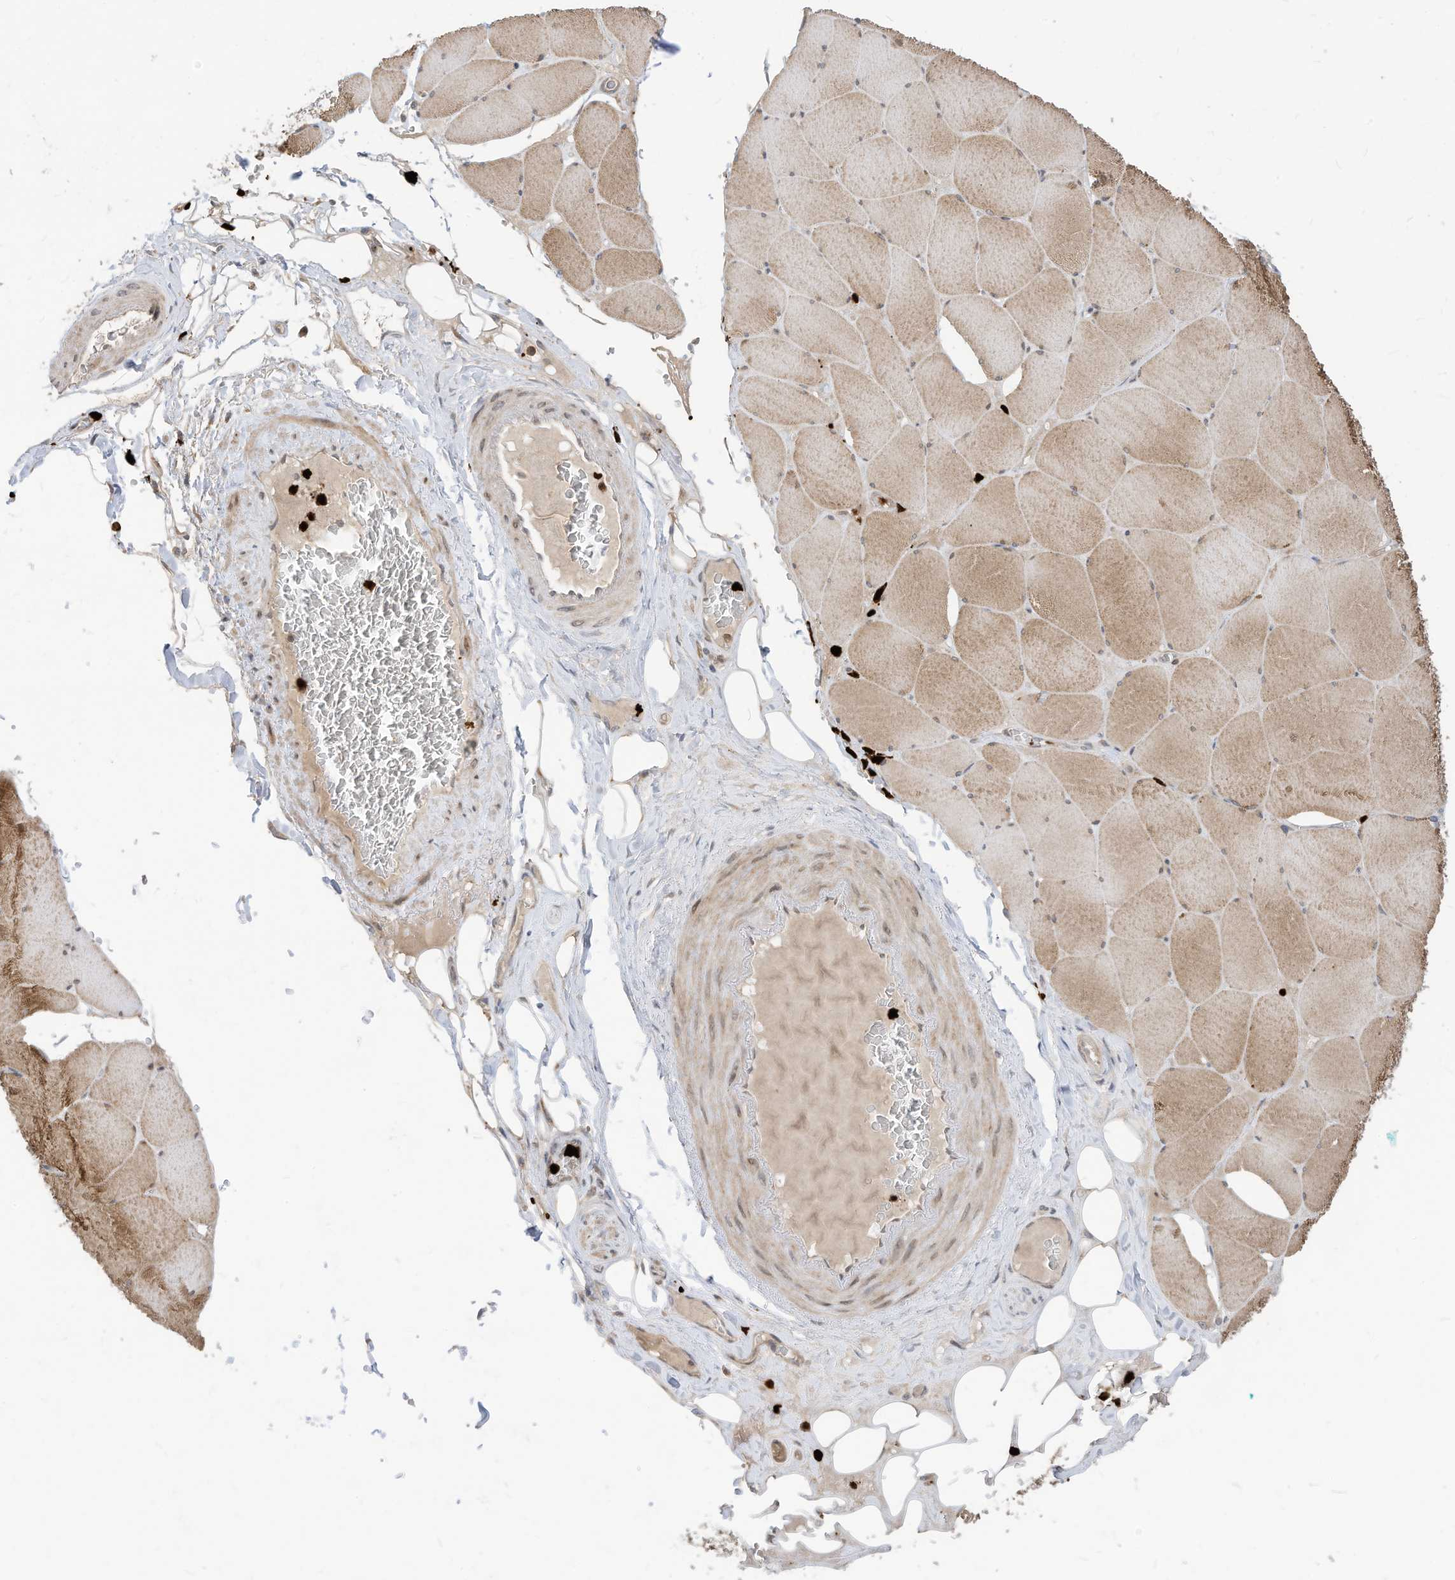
{"staining": {"intensity": "strong", "quantity": "25%-75%", "location": "cytoplasmic/membranous"}, "tissue": "skeletal muscle", "cell_type": "Myocytes", "image_type": "normal", "snomed": [{"axis": "morphology", "description": "Normal tissue, NOS"}, {"axis": "topography", "description": "Skeletal muscle"}, {"axis": "topography", "description": "Head-Neck"}], "caption": "Brown immunohistochemical staining in benign human skeletal muscle displays strong cytoplasmic/membranous positivity in about 25%-75% of myocytes.", "gene": "CNKSR1", "patient": {"sex": "male", "age": 66}}